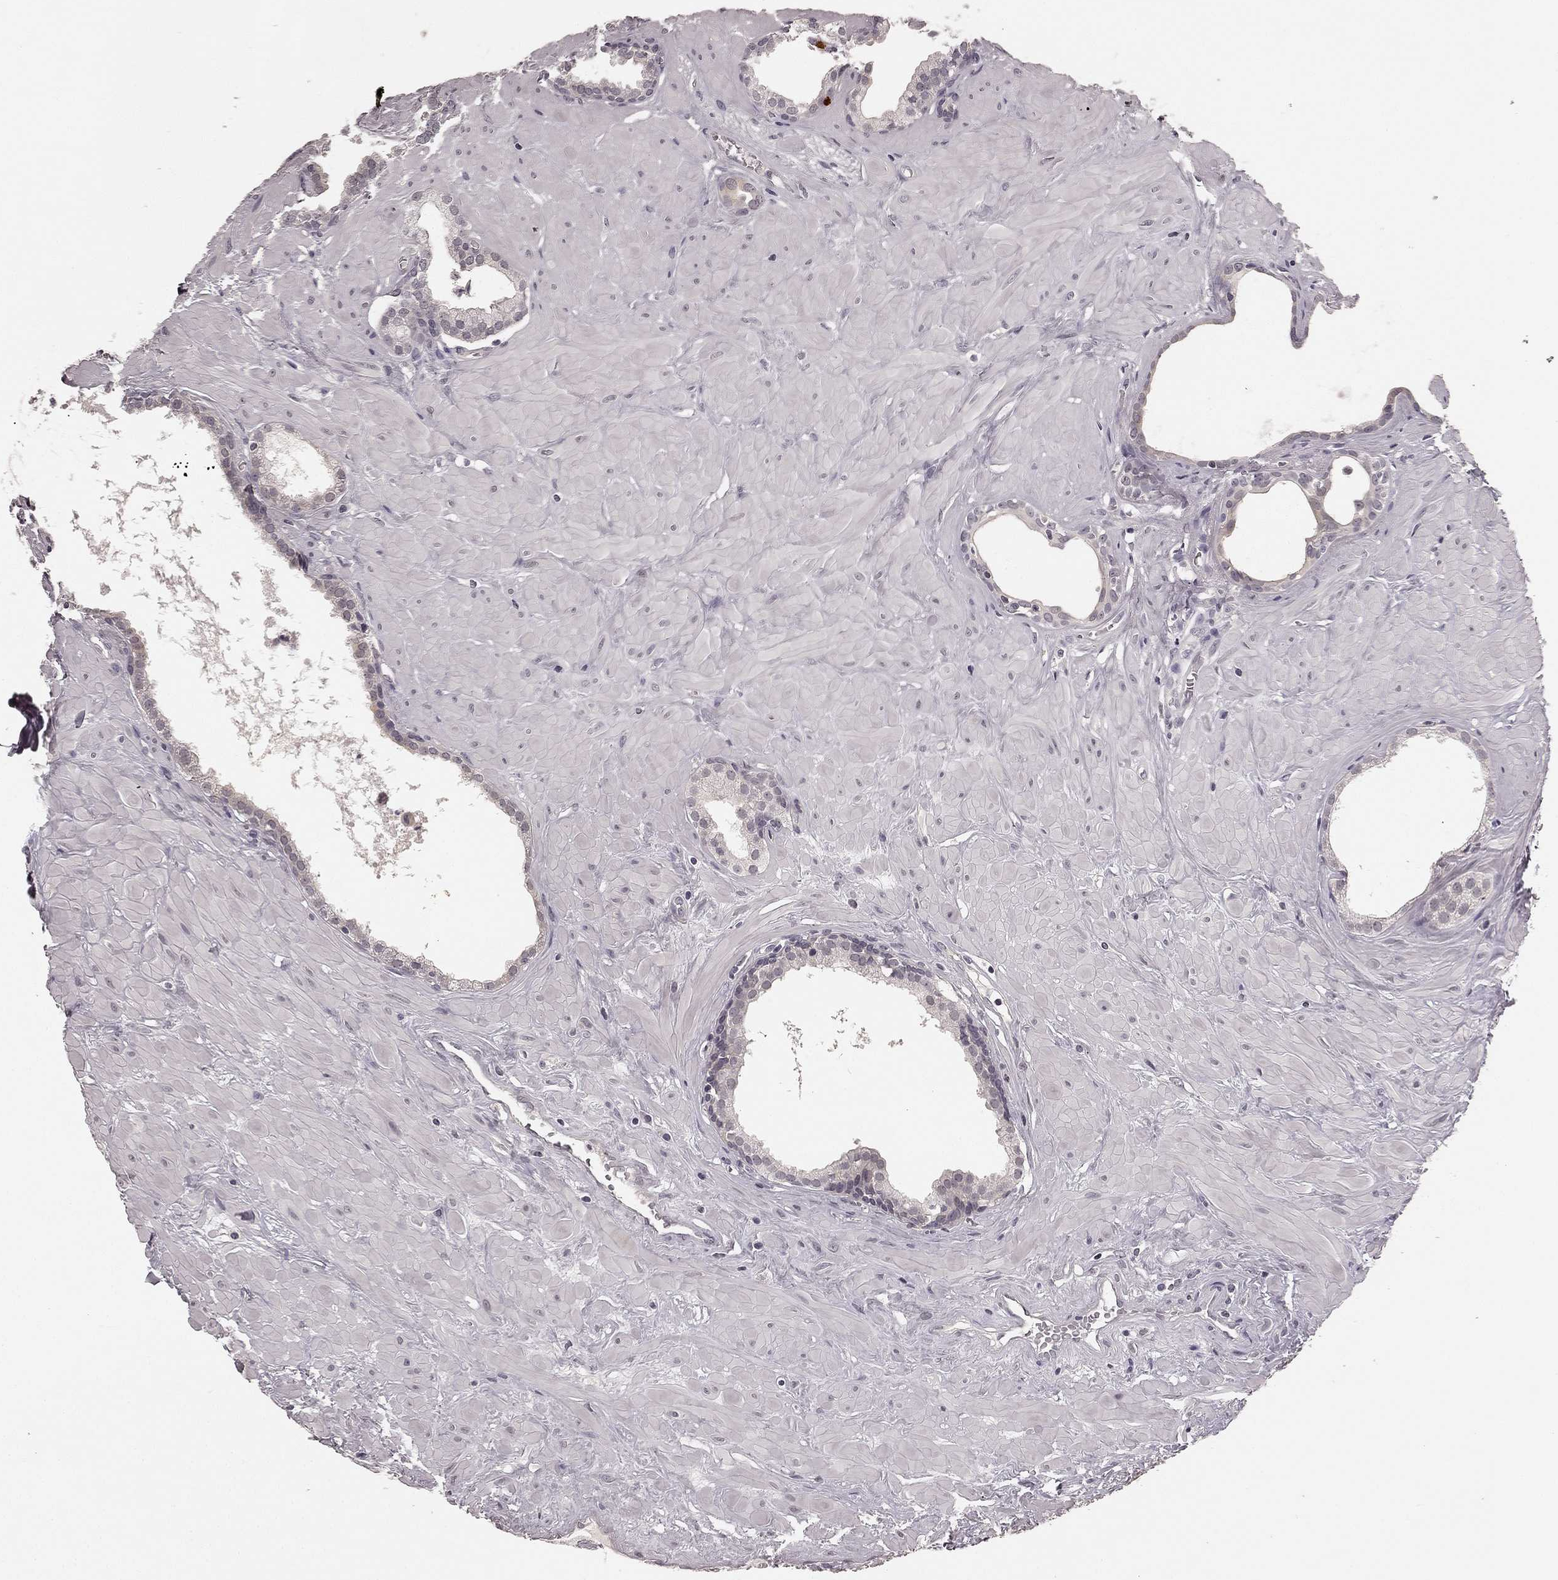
{"staining": {"intensity": "weak", "quantity": "25%-75%", "location": "cytoplasmic/membranous"}, "tissue": "prostate", "cell_type": "Glandular cells", "image_type": "normal", "snomed": [{"axis": "morphology", "description": "Normal tissue, NOS"}, {"axis": "topography", "description": "Prostate"}], "caption": "This is an image of immunohistochemistry staining of benign prostate, which shows weak expression in the cytoplasmic/membranous of glandular cells.", "gene": "HCN4", "patient": {"sex": "male", "age": 48}}